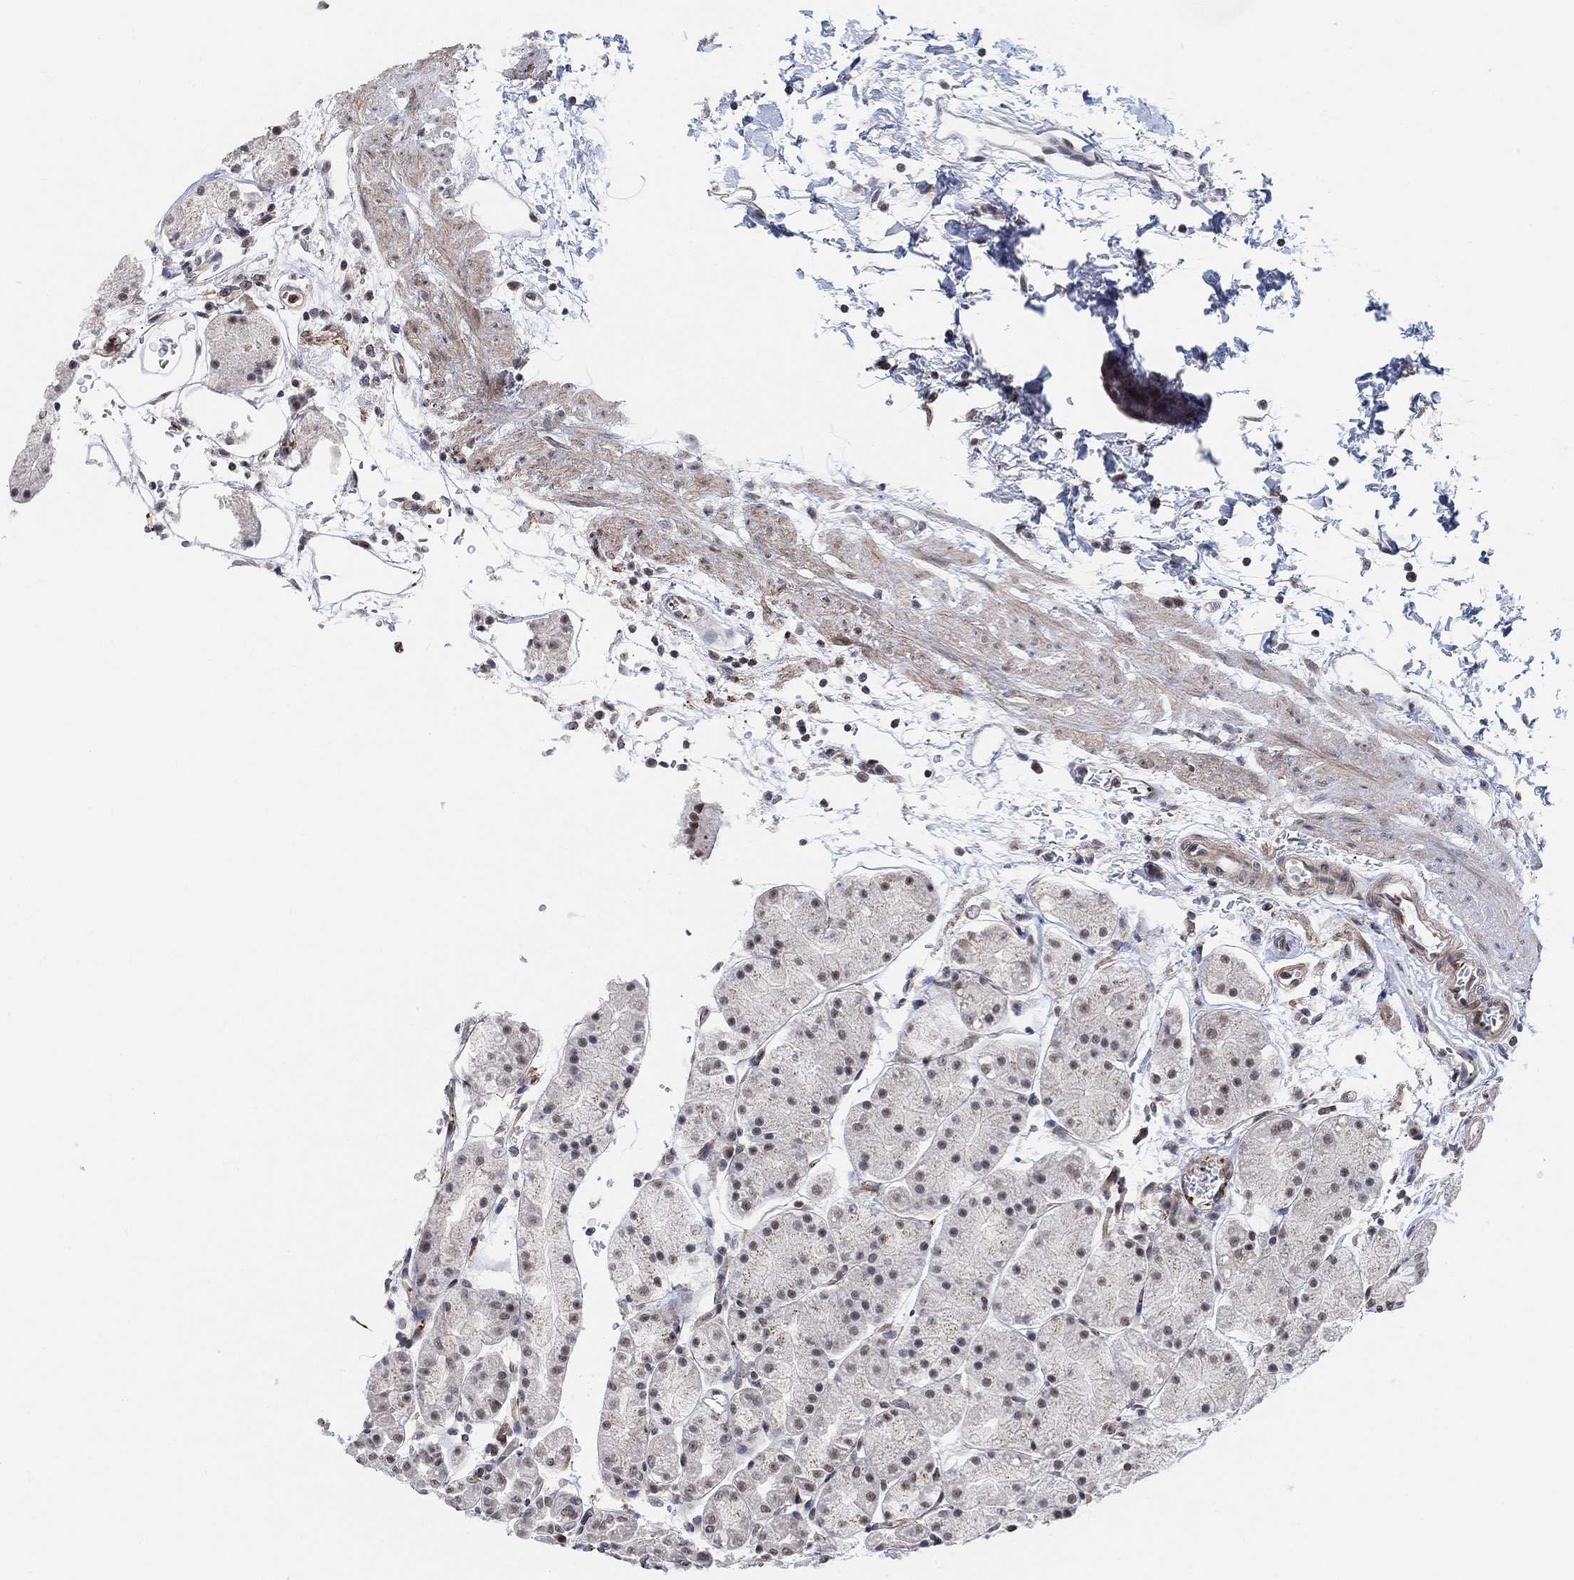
{"staining": {"intensity": "strong", "quantity": "25%-75%", "location": "nuclear"}, "tissue": "stomach", "cell_type": "Glandular cells", "image_type": "normal", "snomed": [{"axis": "morphology", "description": "Normal tissue, NOS"}, {"axis": "topography", "description": "Stomach"}], "caption": "Benign stomach demonstrates strong nuclear positivity in about 25%-75% of glandular cells.", "gene": "PWWP2B", "patient": {"sex": "male", "age": 54}}